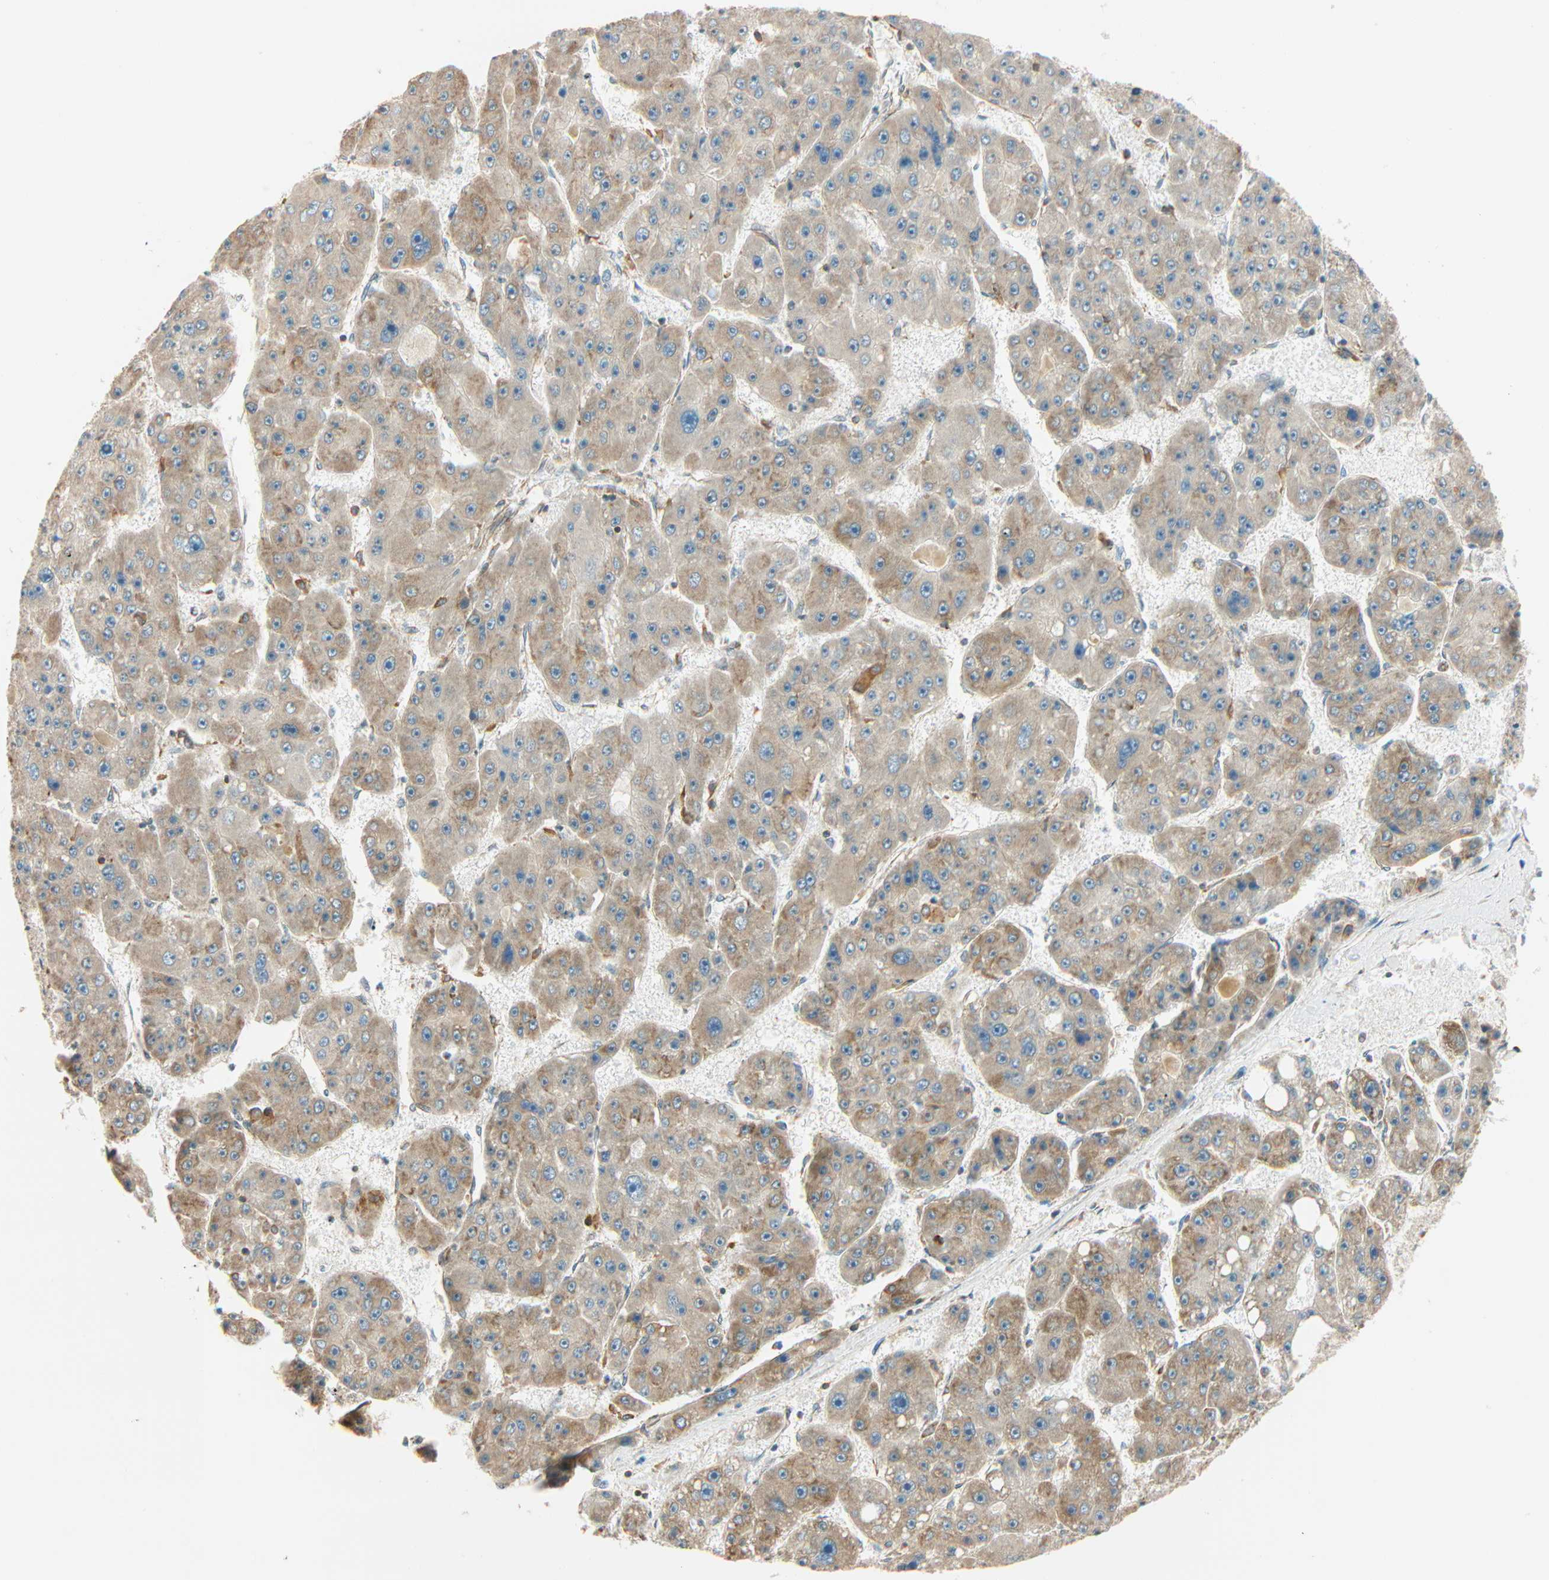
{"staining": {"intensity": "moderate", "quantity": ">75%", "location": "cytoplasmic/membranous"}, "tissue": "liver cancer", "cell_type": "Tumor cells", "image_type": "cancer", "snomed": [{"axis": "morphology", "description": "Carcinoma, Hepatocellular, NOS"}, {"axis": "topography", "description": "Liver"}], "caption": "Liver cancer (hepatocellular carcinoma) was stained to show a protein in brown. There is medium levels of moderate cytoplasmic/membranous expression in approximately >75% of tumor cells. Immunohistochemistry stains the protein of interest in brown and the nuclei are stained blue.", "gene": "PNPLA6", "patient": {"sex": "female", "age": 61}}